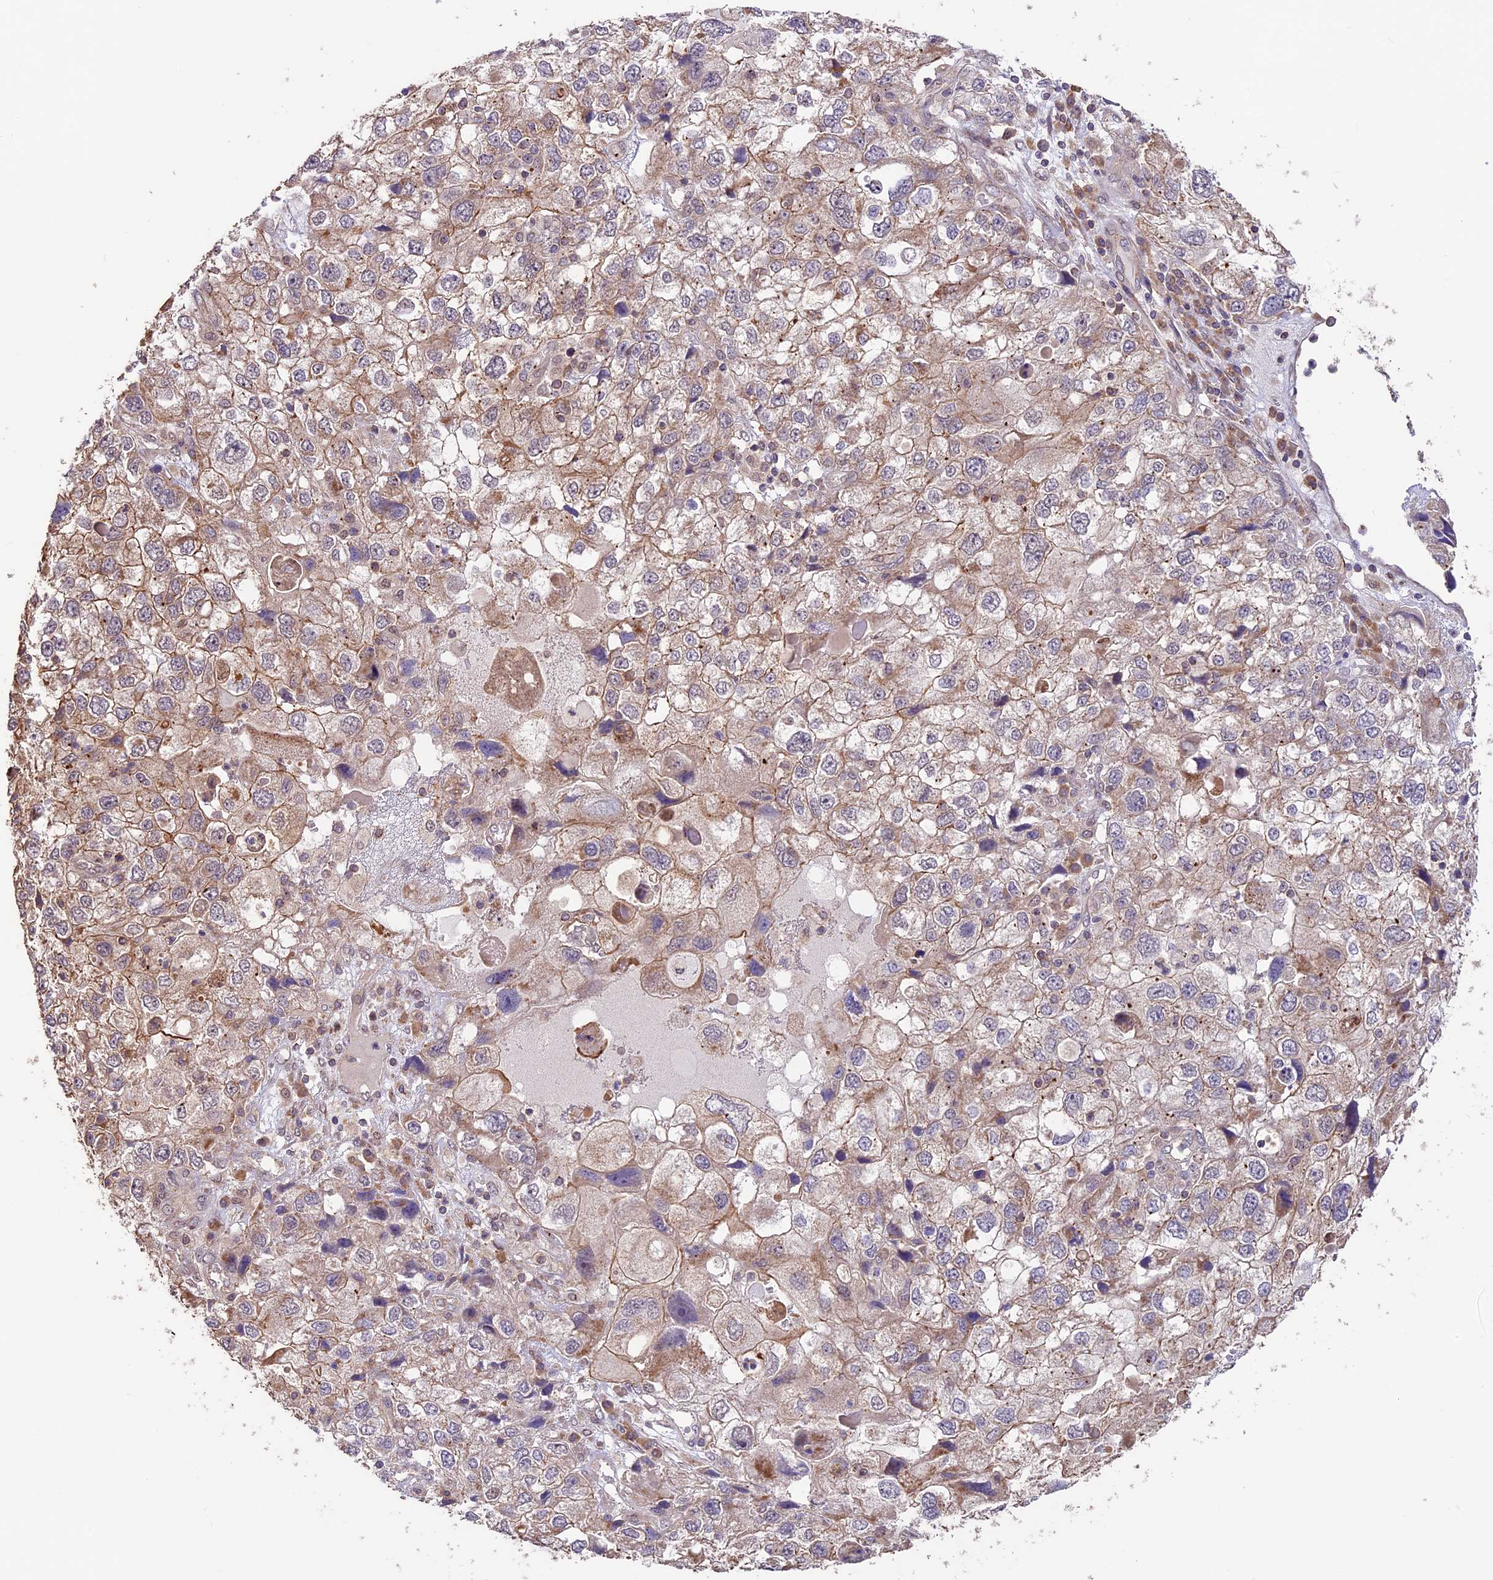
{"staining": {"intensity": "moderate", "quantity": ">75%", "location": "cytoplasmic/membranous"}, "tissue": "endometrial cancer", "cell_type": "Tumor cells", "image_type": "cancer", "snomed": [{"axis": "morphology", "description": "Adenocarcinoma, NOS"}, {"axis": "topography", "description": "Endometrium"}], "caption": "Protein analysis of adenocarcinoma (endometrial) tissue displays moderate cytoplasmic/membranous expression in about >75% of tumor cells.", "gene": "BCAS4", "patient": {"sex": "female", "age": 49}}